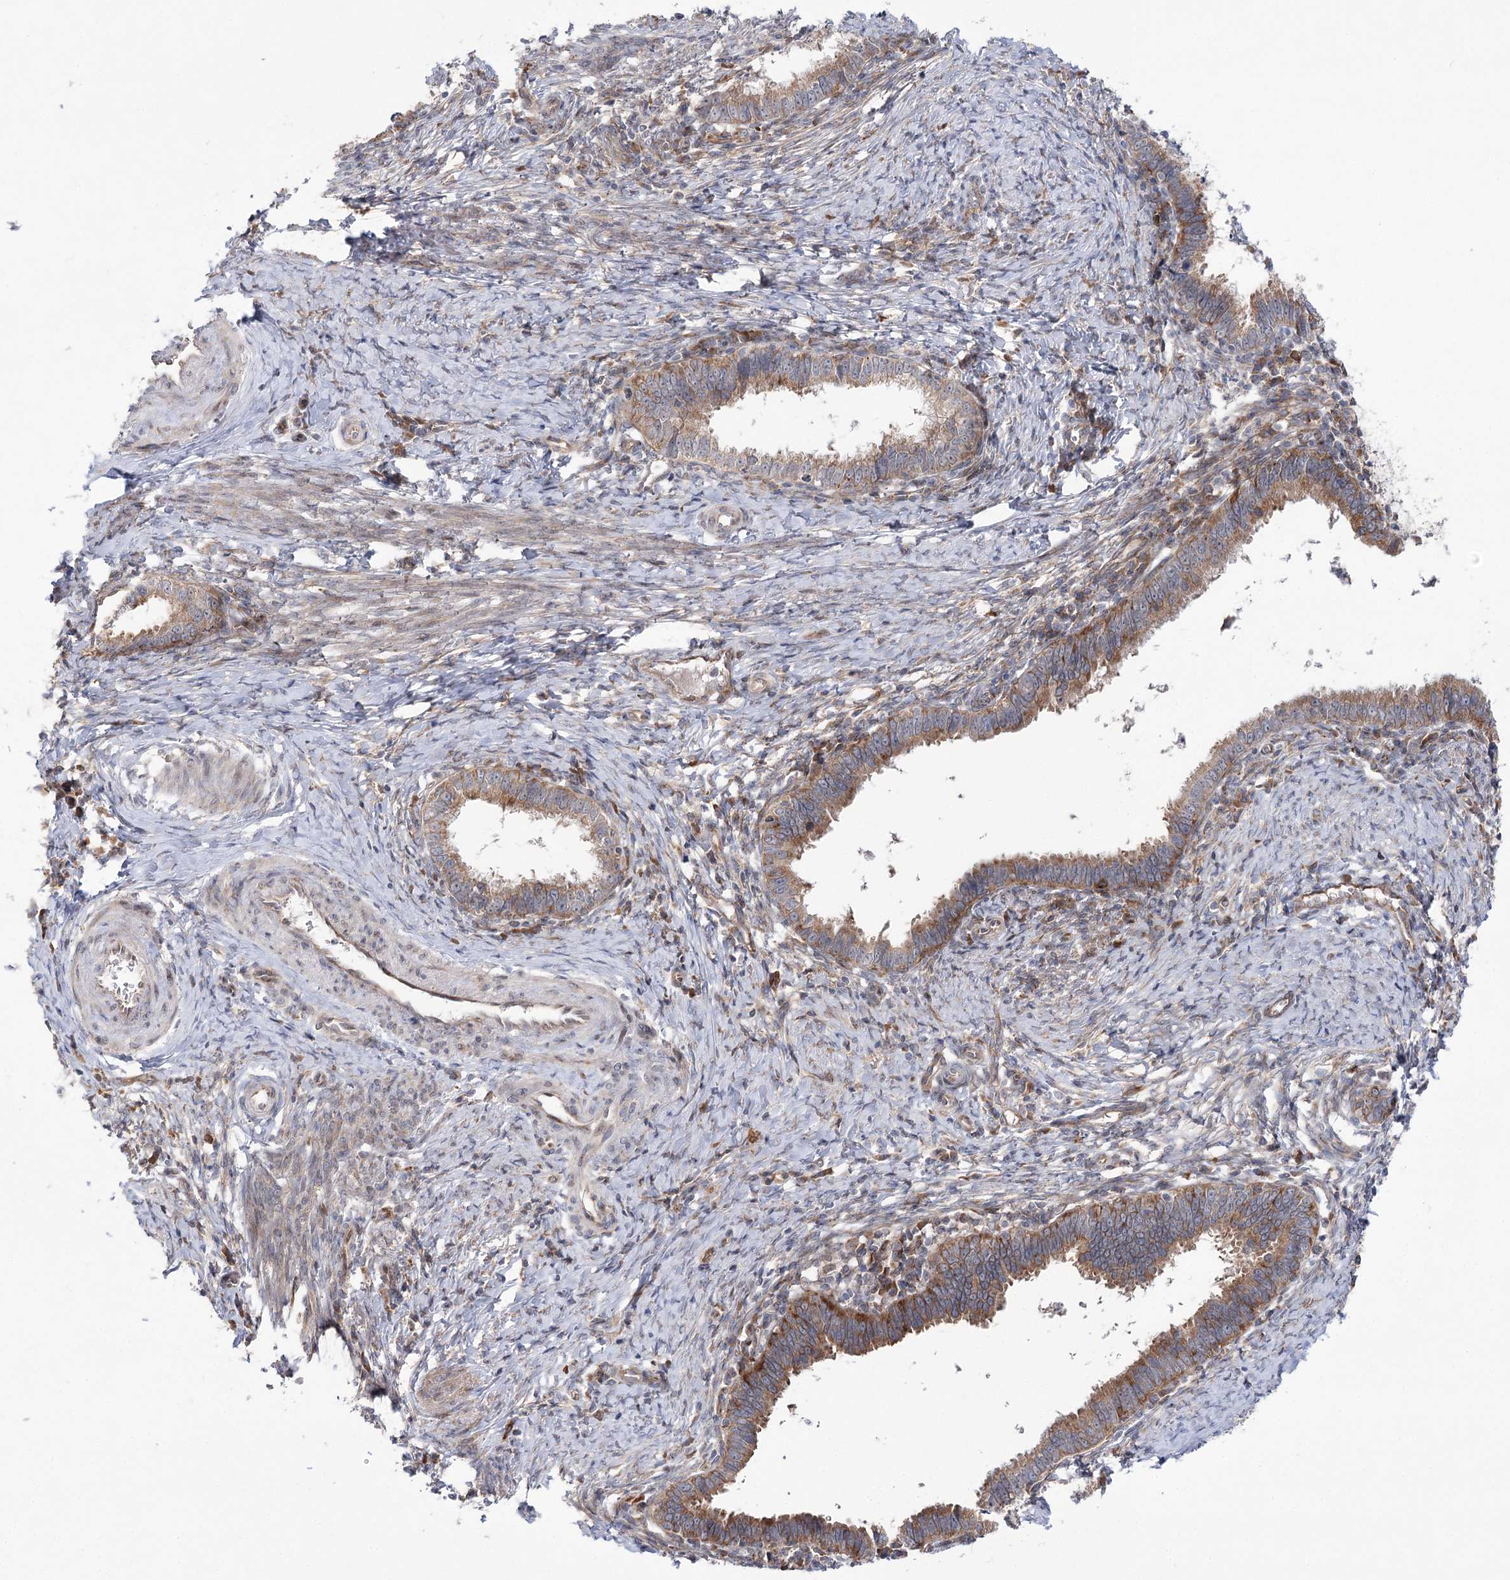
{"staining": {"intensity": "moderate", "quantity": ">75%", "location": "cytoplasmic/membranous"}, "tissue": "cervical cancer", "cell_type": "Tumor cells", "image_type": "cancer", "snomed": [{"axis": "morphology", "description": "Adenocarcinoma, NOS"}, {"axis": "topography", "description": "Cervix"}], "caption": "A brown stain labels moderate cytoplasmic/membranous staining of a protein in human adenocarcinoma (cervical) tumor cells.", "gene": "VWA2", "patient": {"sex": "female", "age": 36}}